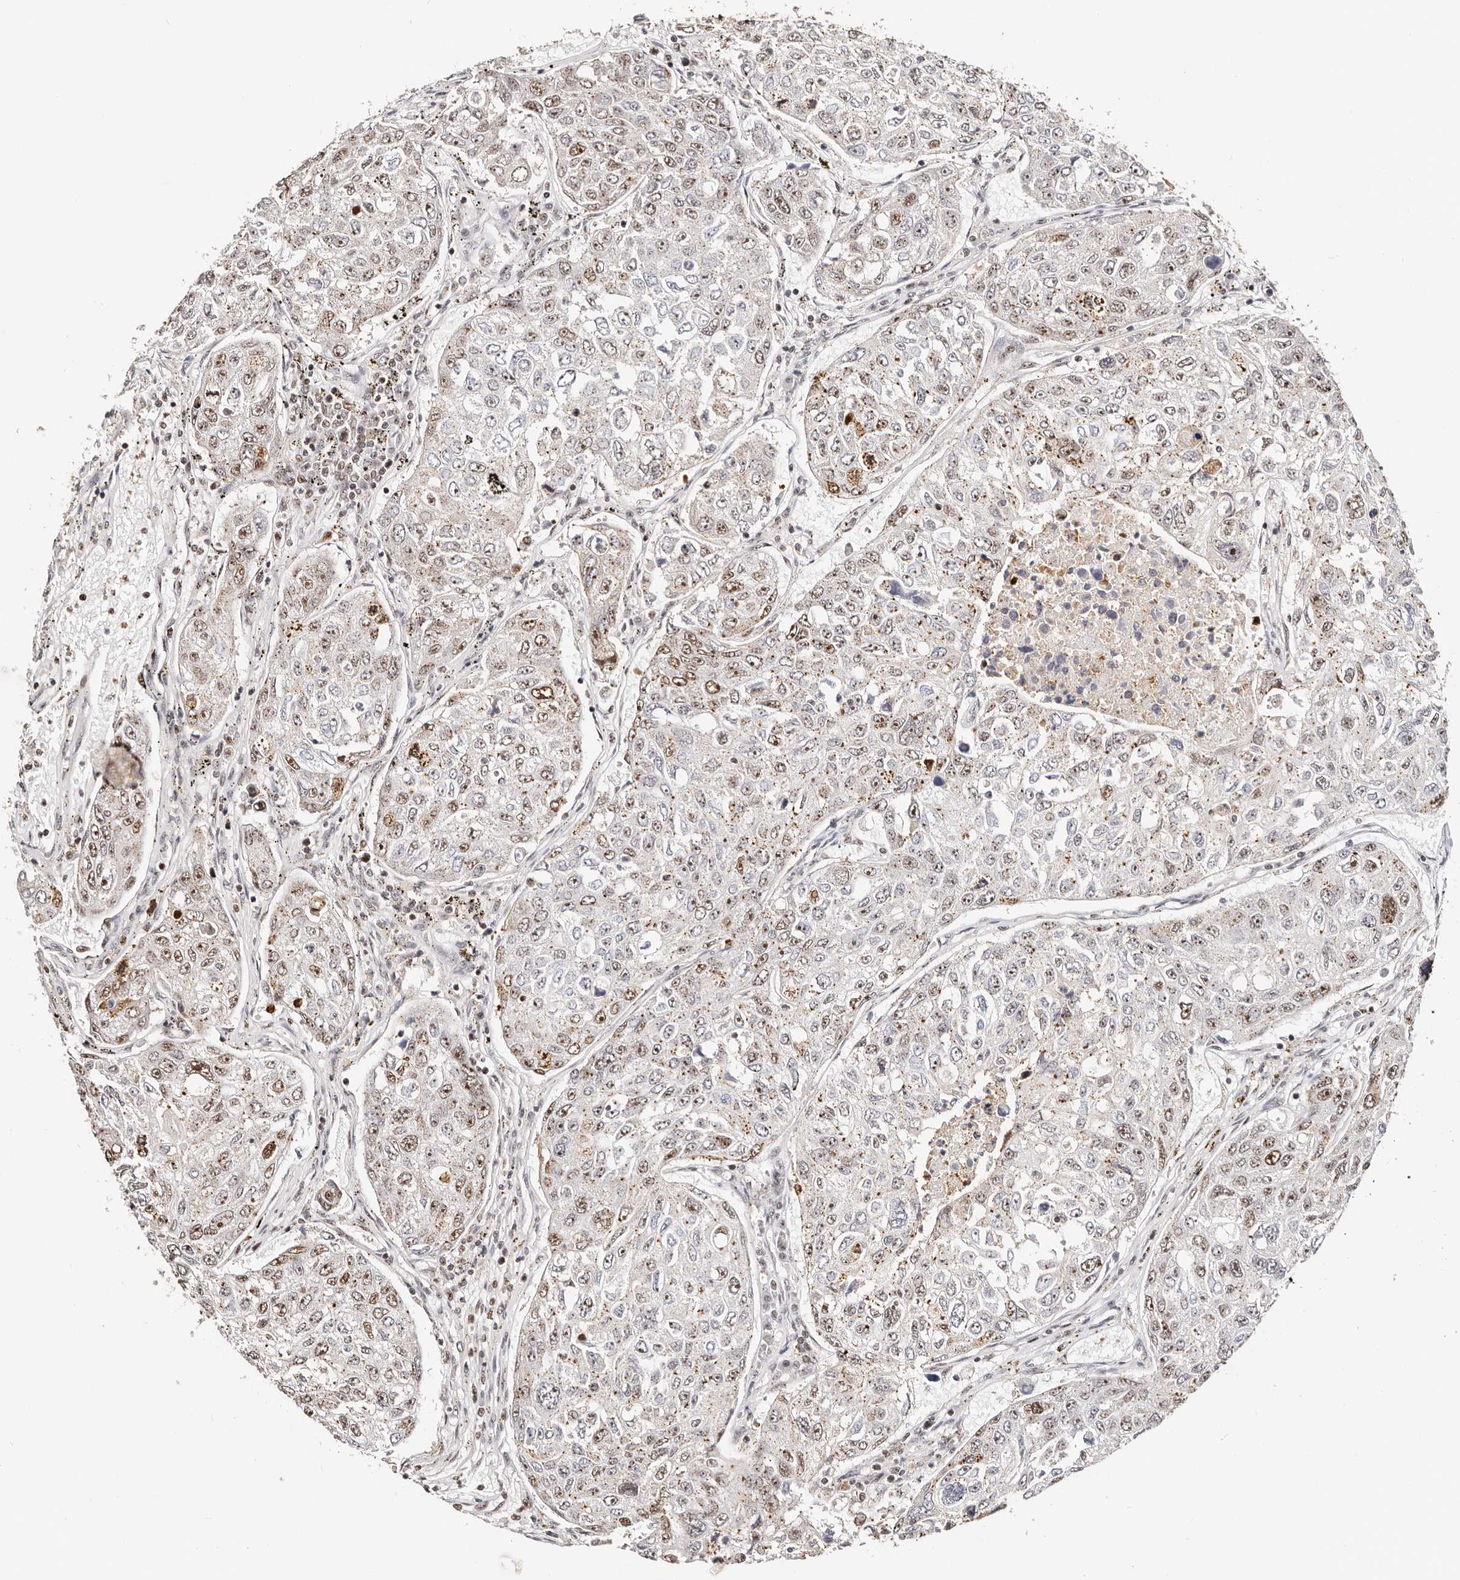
{"staining": {"intensity": "moderate", "quantity": "25%-75%", "location": "nuclear"}, "tissue": "urothelial cancer", "cell_type": "Tumor cells", "image_type": "cancer", "snomed": [{"axis": "morphology", "description": "Urothelial carcinoma, High grade"}, {"axis": "topography", "description": "Lymph node"}, {"axis": "topography", "description": "Urinary bladder"}], "caption": "Urothelial cancer stained with IHC shows moderate nuclear positivity in approximately 25%-75% of tumor cells.", "gene": "IQGAP3", "patient": {"sex": "male", "age": 51}}